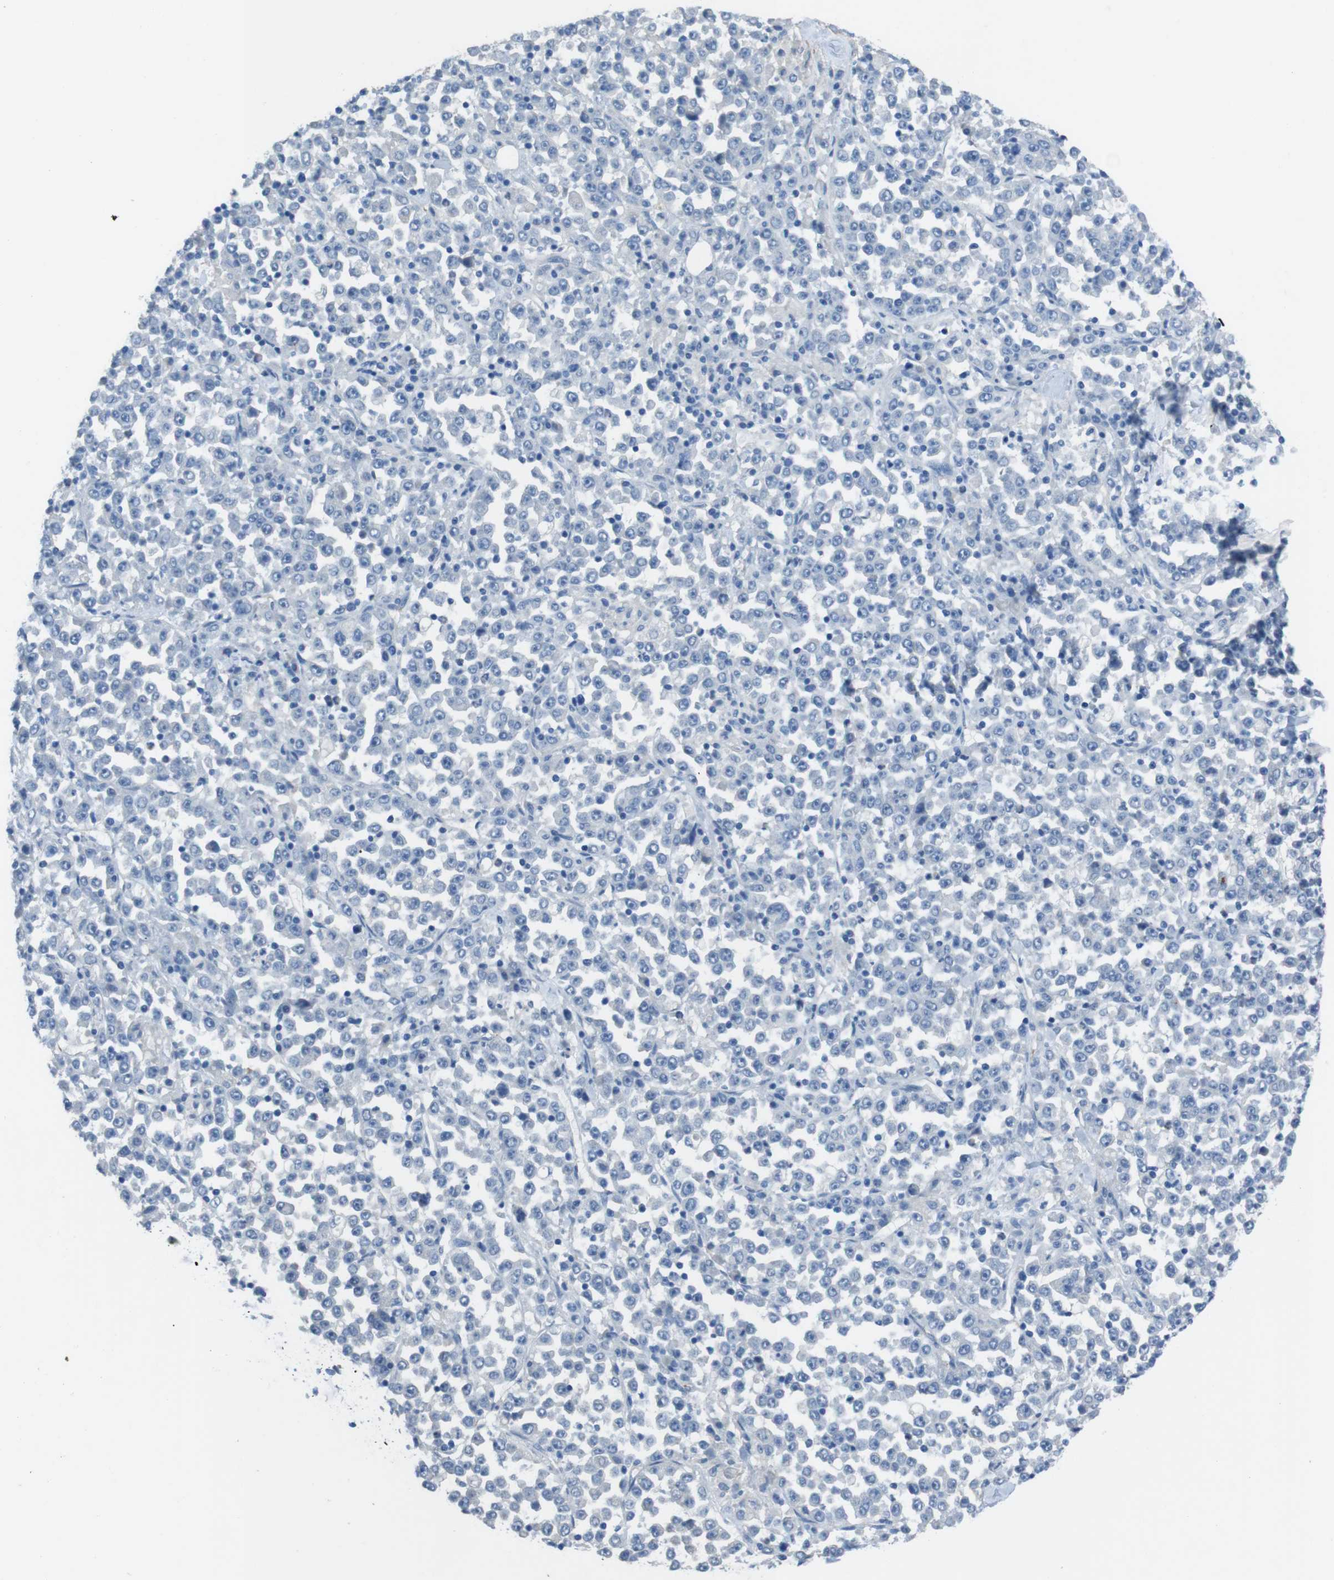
{"staining": {"intensity": "negative", "quantity": "none", "location": "none"}, "tissue": "stomach cancer", "cell_type": "Tumor cells", "image_type": "cancer", "snomed": [{"axis": "morphology", "description": "Normal tissue, NOS"}, {"axis": "morphology", "description": "Adenocarcinoma, NOS"}, {"axis": "topography", "description": "Stomach, upper"}, {"axis": "topography", "description": "Stomach"}], "caption": "Immunohistochemistry of stomach cancer (adenocarcinoma) exhibits no staining in tumor cells. (DAB (3,3'-diaminobenzidine) immunohistochemistry, high magnification).", "gene": "CYP2C8", "patient": {"sex": "male", "age": 59}}